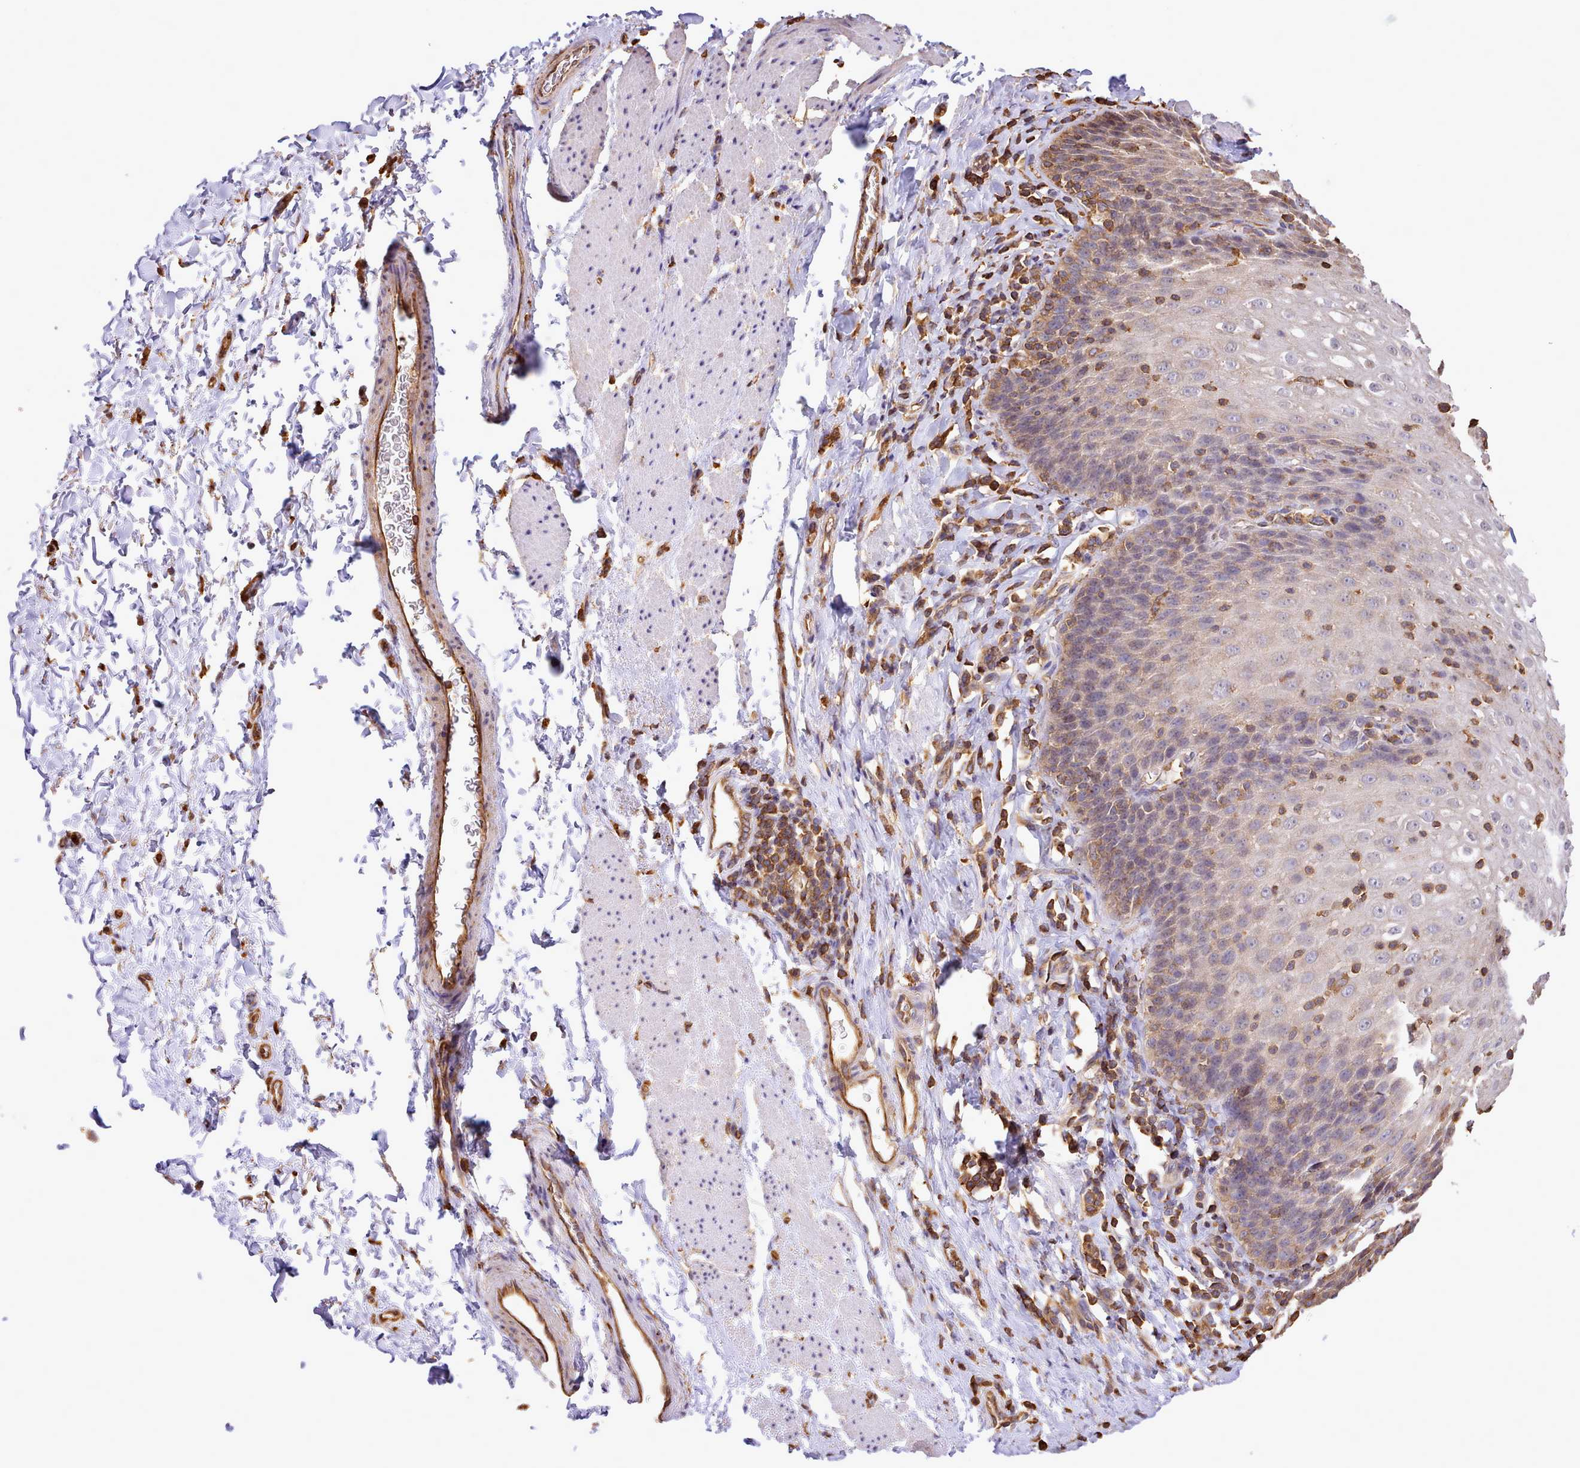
{"staining": {"intensity": "moderate", "quantity": "<25%", "location": "cytoplasmic/membranous,nuclear"}, "tissue": "esophagus", "cell_type": "Squamous epithelial cells", "image_type": "normal", "snomed": [{"axis": "morphology", "description": "Normal tissue, NOS"}, {"axis": "topography", "description": "Esophagus"}], "caption": "High-power microscopy captured an immunohistochemistry image of unremarkable esophagus, revealing moderate cytoplasmic/membranous,nuclear expression in about <25% of squamous epithelial cells.", "gene": "CAPZA1", "patient": {"sex": "female", "age": 61}}